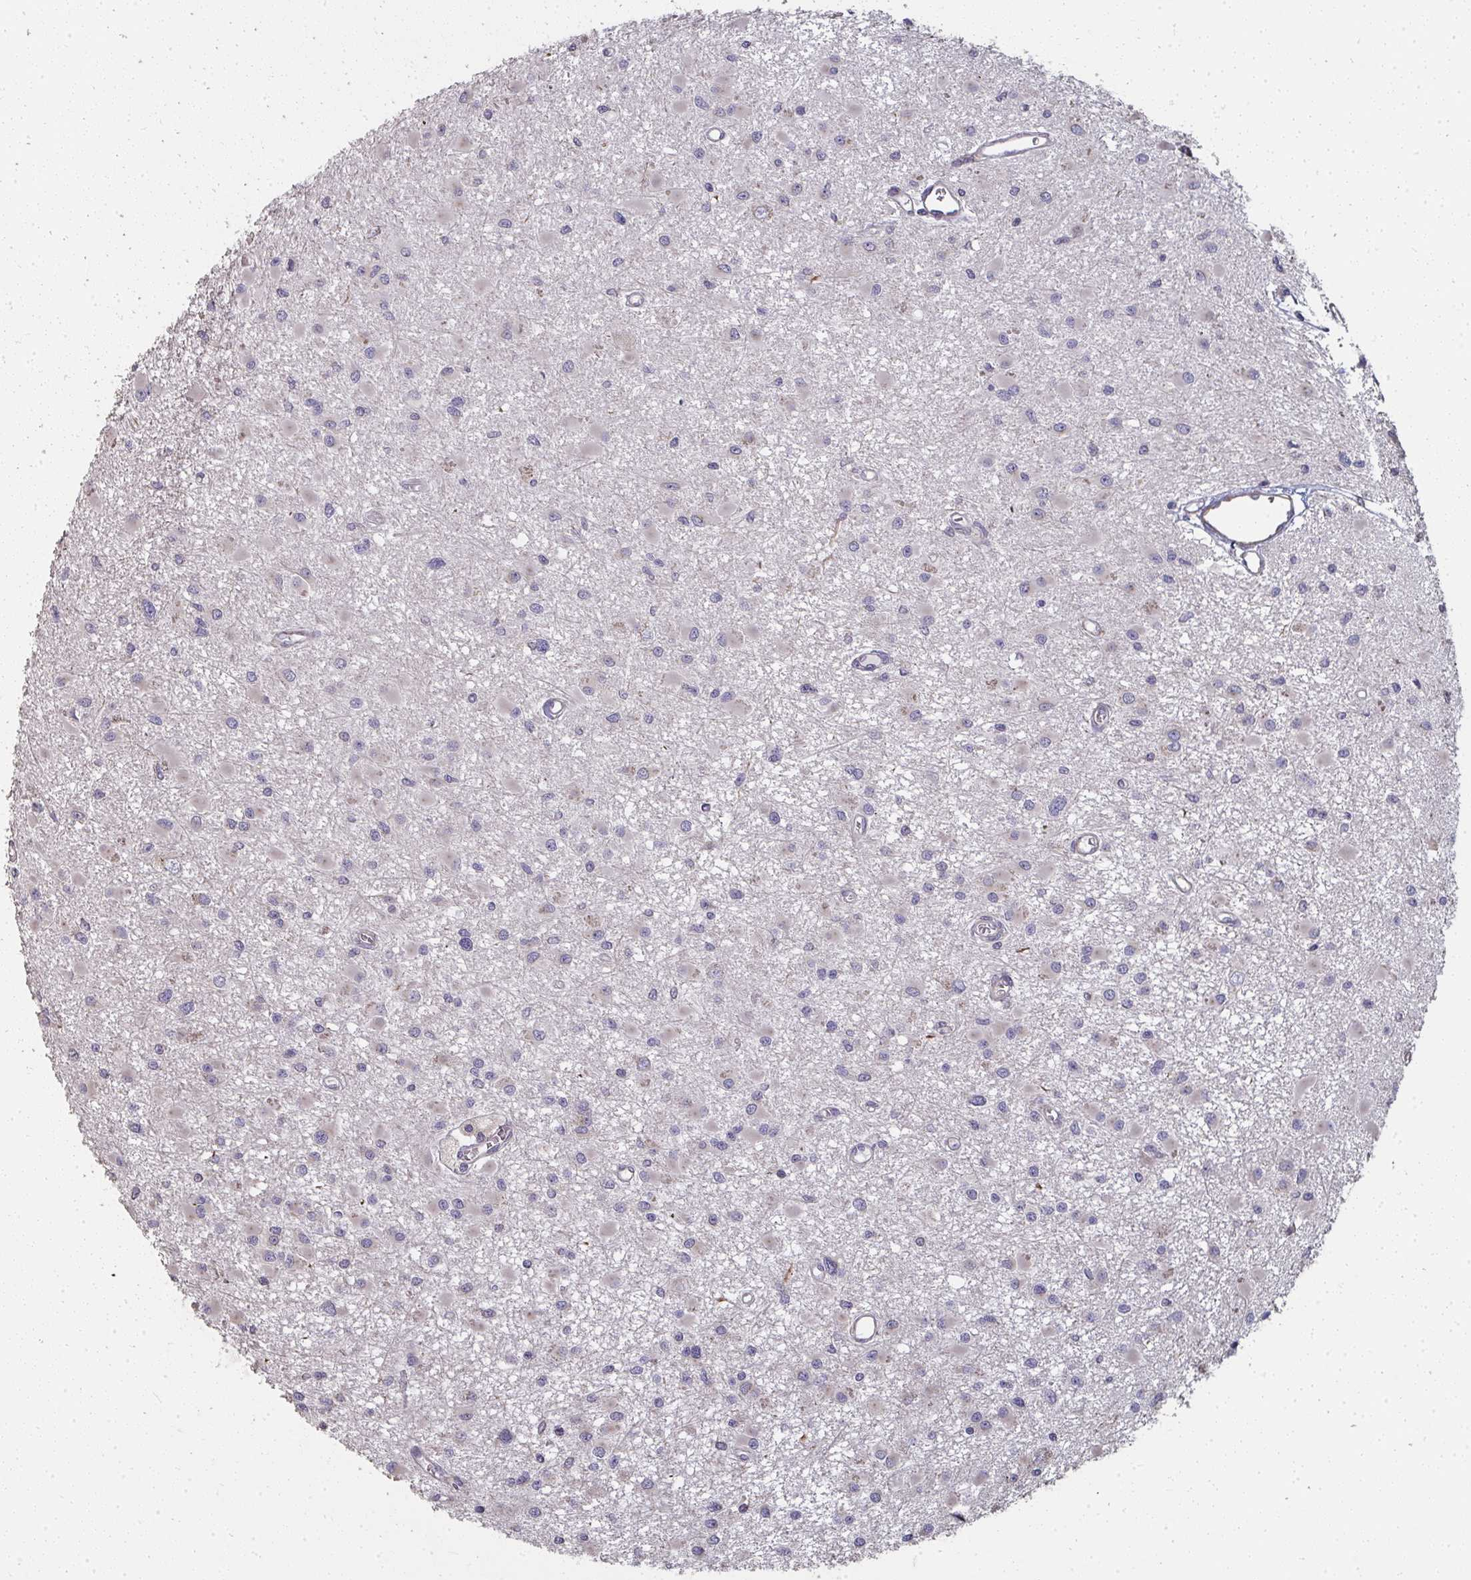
{"staining": {"intensity": "negative", "quantity": "none", "location": "none"}, "tissue": "glioma", "cell_type": "Tumor cells", "image_type": "cancer", "snomed": [{"axis": "morphology", "description": "Glioma, malignant, High grade"}, {"axis": "topography", "description": "Brain"}], "caption": "Immunohistochemistry of human malignant glioma (high-grade) exhibits no expression in tumor cells. (DAB immunohistochemistry (IHC) visualized using brightfield microscopy, high magnification).", "gene": "ZFYVE28", "patient": {"sex": "male", "age": 54}}